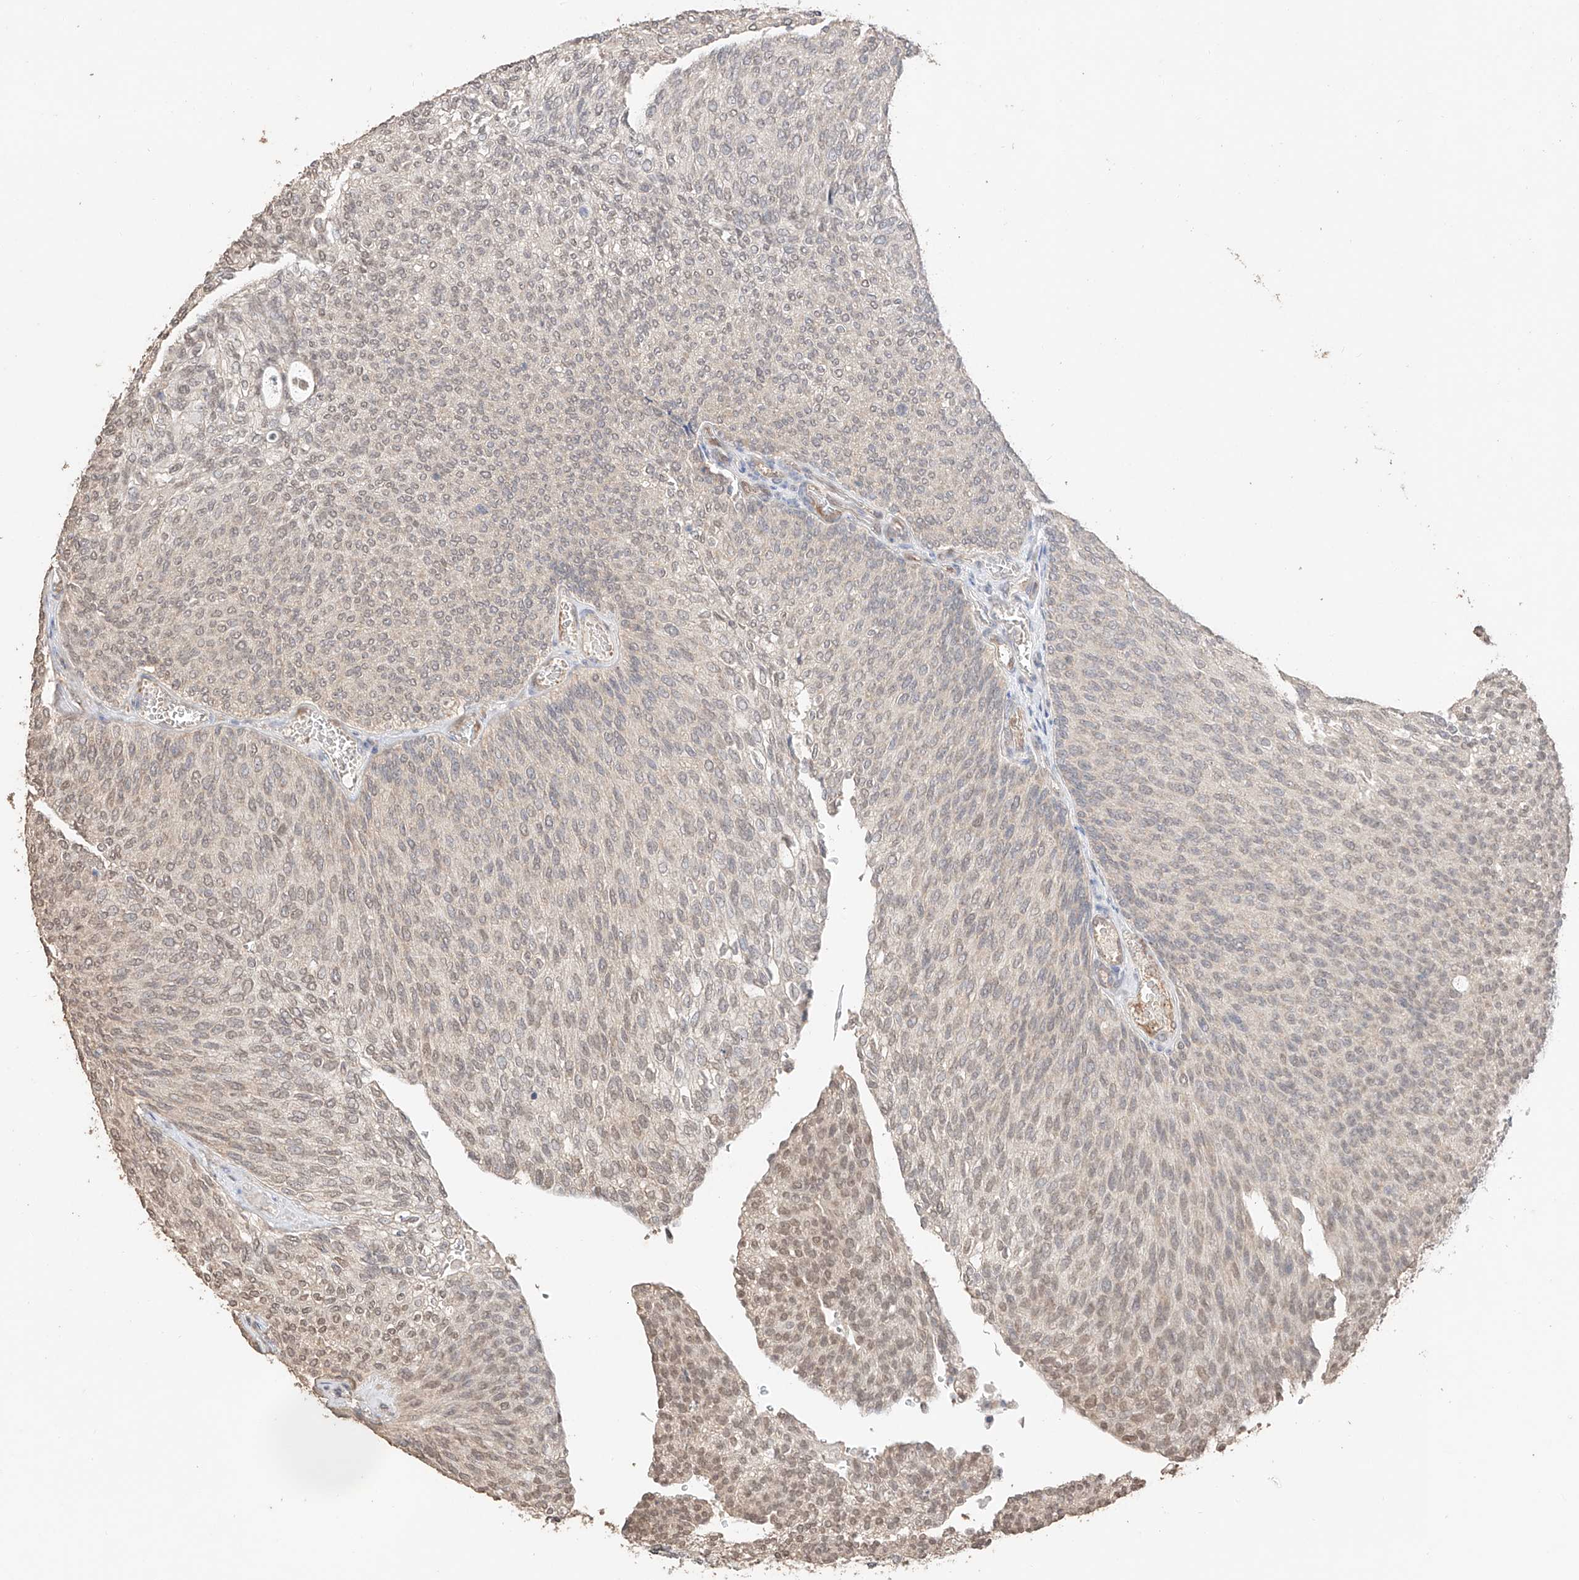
{"staining": {"intensity": "moderate", "quantity": "25%-75%", "location": "nuclear"}, "tissue": "urothelial cancer", "cell_type": "Tumor cells", "image_type": "cancer", "snomed": [{"axis": "morphology", "description": "Urothelial carcinoma, Low grade"}, {"axis": "topography", "description": "Urinary bladder"}], "caption": "Protein expression analysis of low-grade urothelial carcinoma displays moderate nuclear positivity in about 25%-75% of tumor cells. The protein is stained brown, and the nuclei are stained in blue (DAB IHC with brightfield microscopy, high magnification).", "gene": "IL22RA2", "patient": {"sex": "female", "age": 79}}